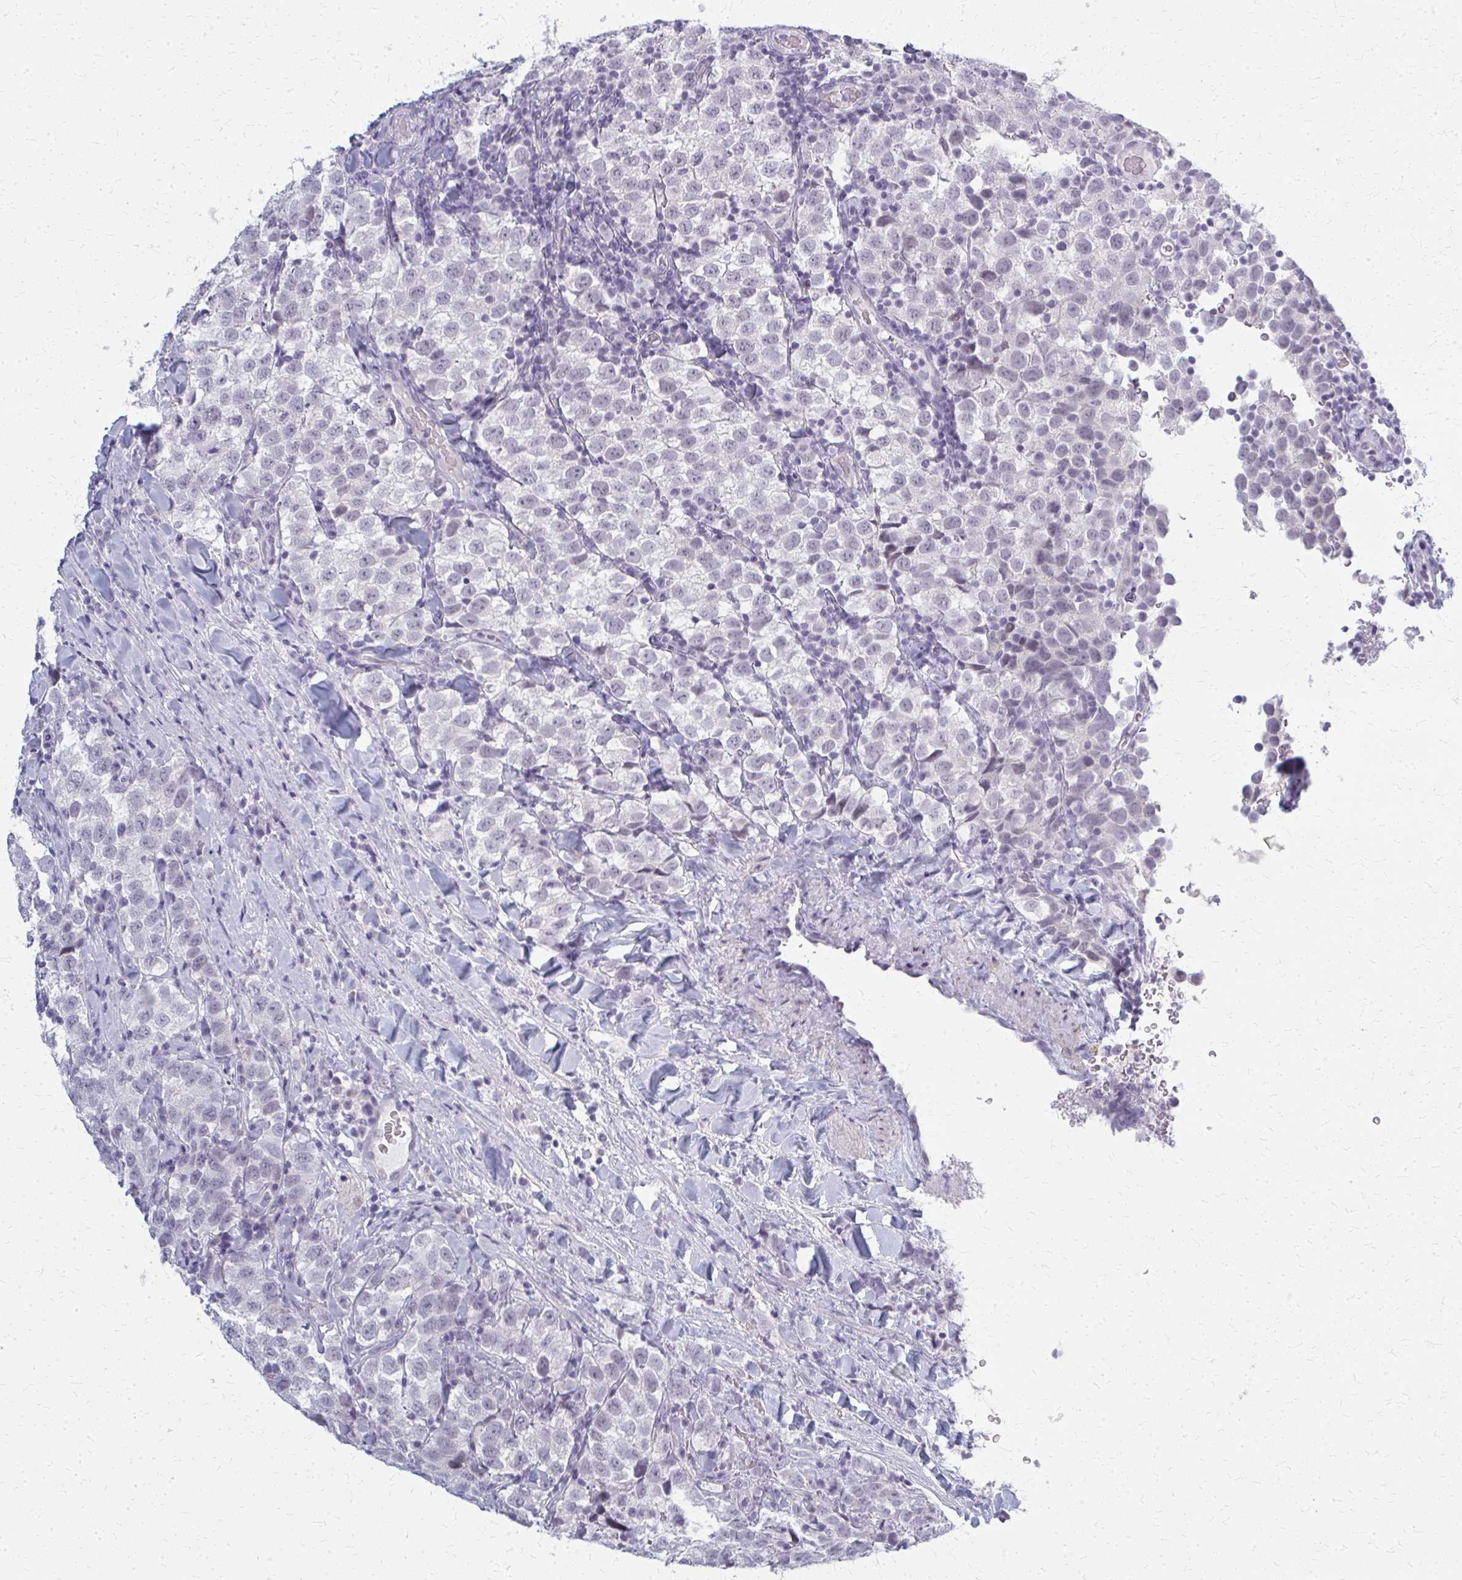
{"staining": {"intensity": "negative", "quantity": "none", "location": "none"}, "tissue": "testis cancer", "cell_type": "Tumor cells", "image_type": "cancer", "snomed": [{"axis": "morphology", "description": "Seminoma, NOS"}, {"axis": "topography", "description": "Testis"}], "caption": "Immunohistochemical staining of human testis seminoma shows no significant expression in tumor cells. (DAB (3,3'-diaminobenzidine) immunohistochemistry with hematoxylin counter stain).", "gene": "CASQ2", "patient": {"sex": "male", "age": 34}}